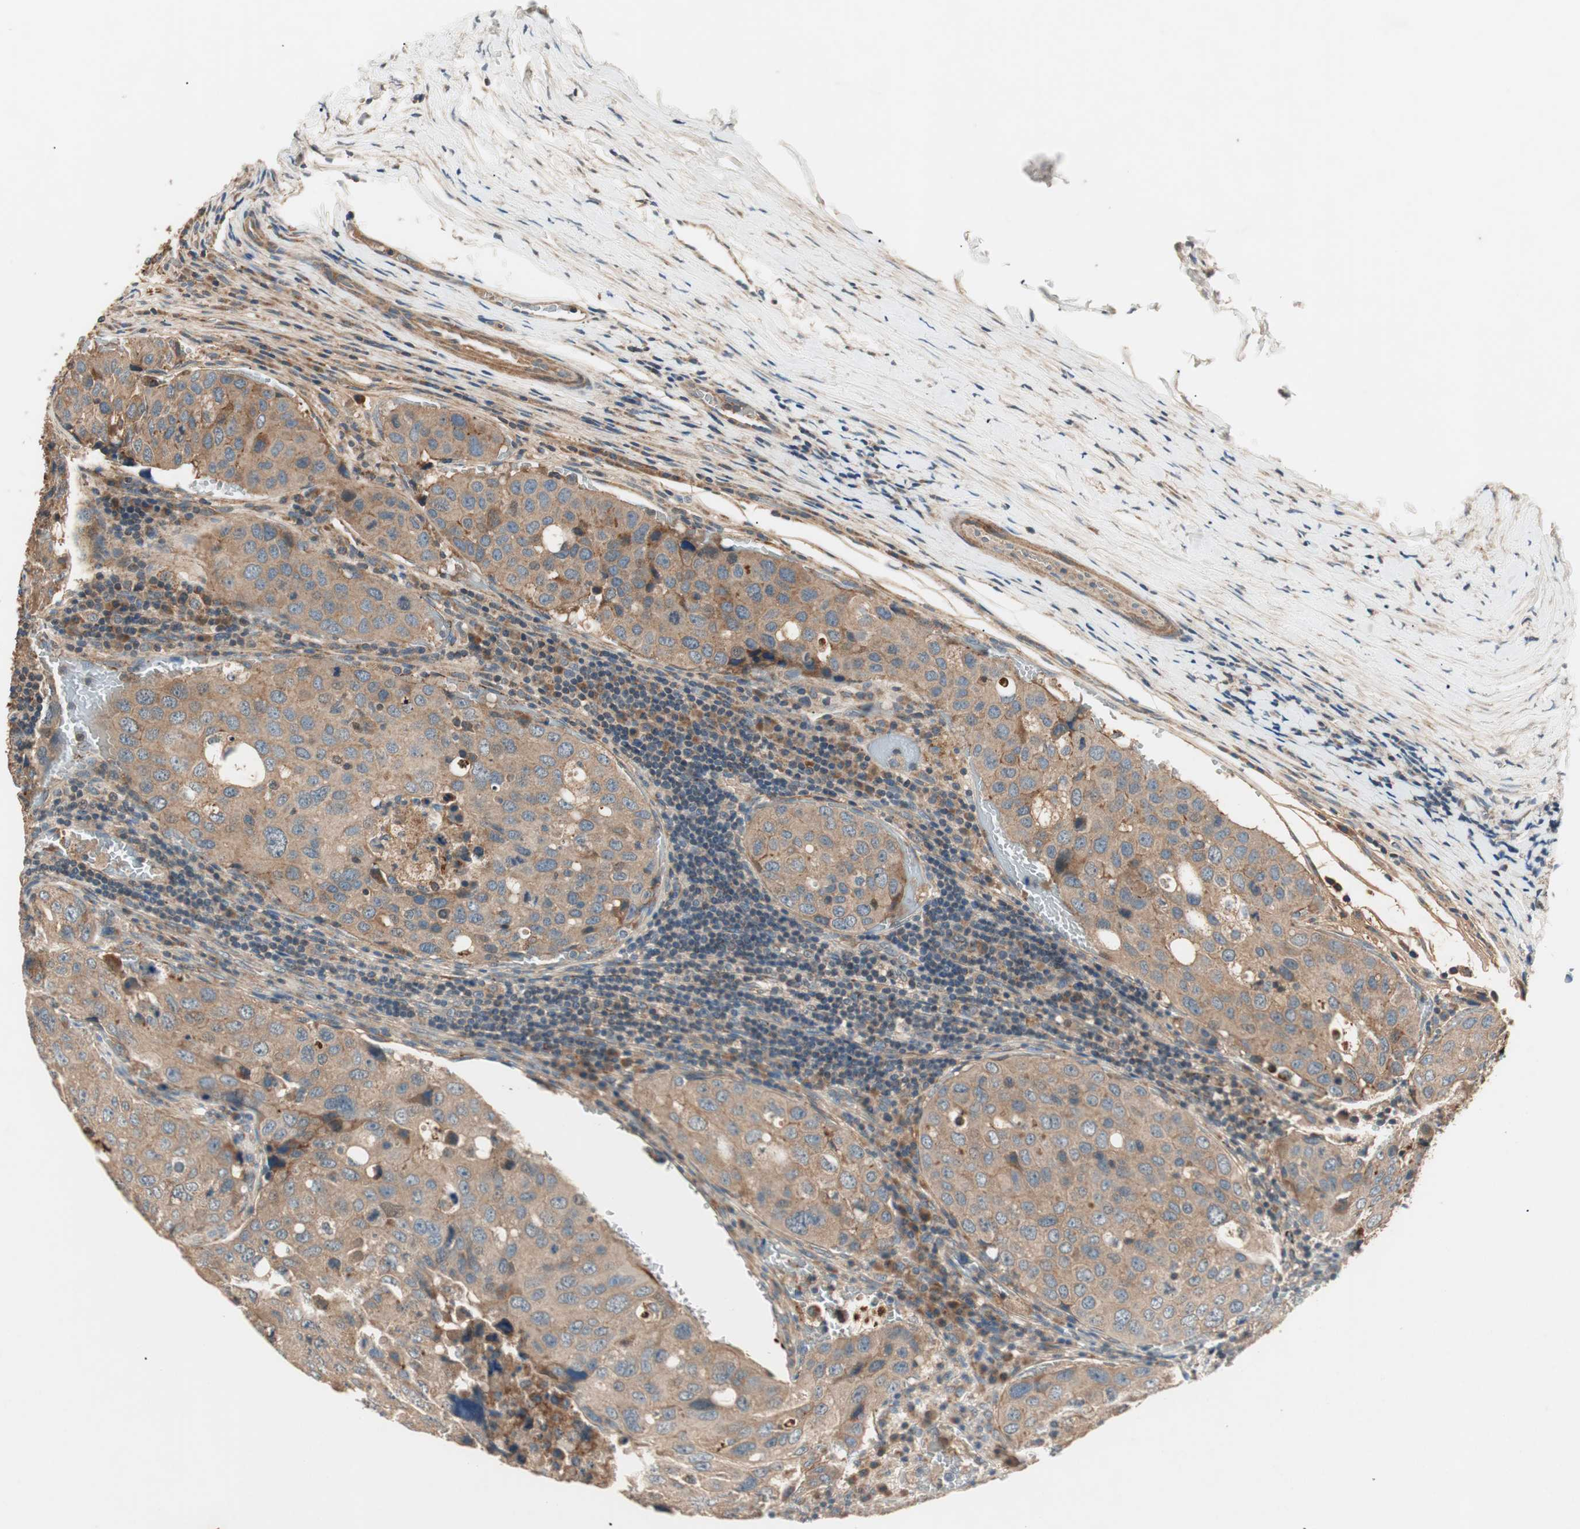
{"staining": {"intensity": "moderate", "quantity": ">75%", "location": "cytoplasmic/membranous"}, "tissue": "urothelial cancer", "cell_type": "Tumor cells", "image_type": "cancer", "snomed": [{"axis": "morphology", "description": "Urothelial carcinoma, High grade"}, {"axis": "topography", "description": "Lymph node"}, {"axis": "topography", "description": "Urinary bladder"}], "caption": "Urothelial cancer stained with a protein marker shows moderate staining in tumor cells.", "gene": "HPN", "patient": {"sex": "male", "age": 51}}